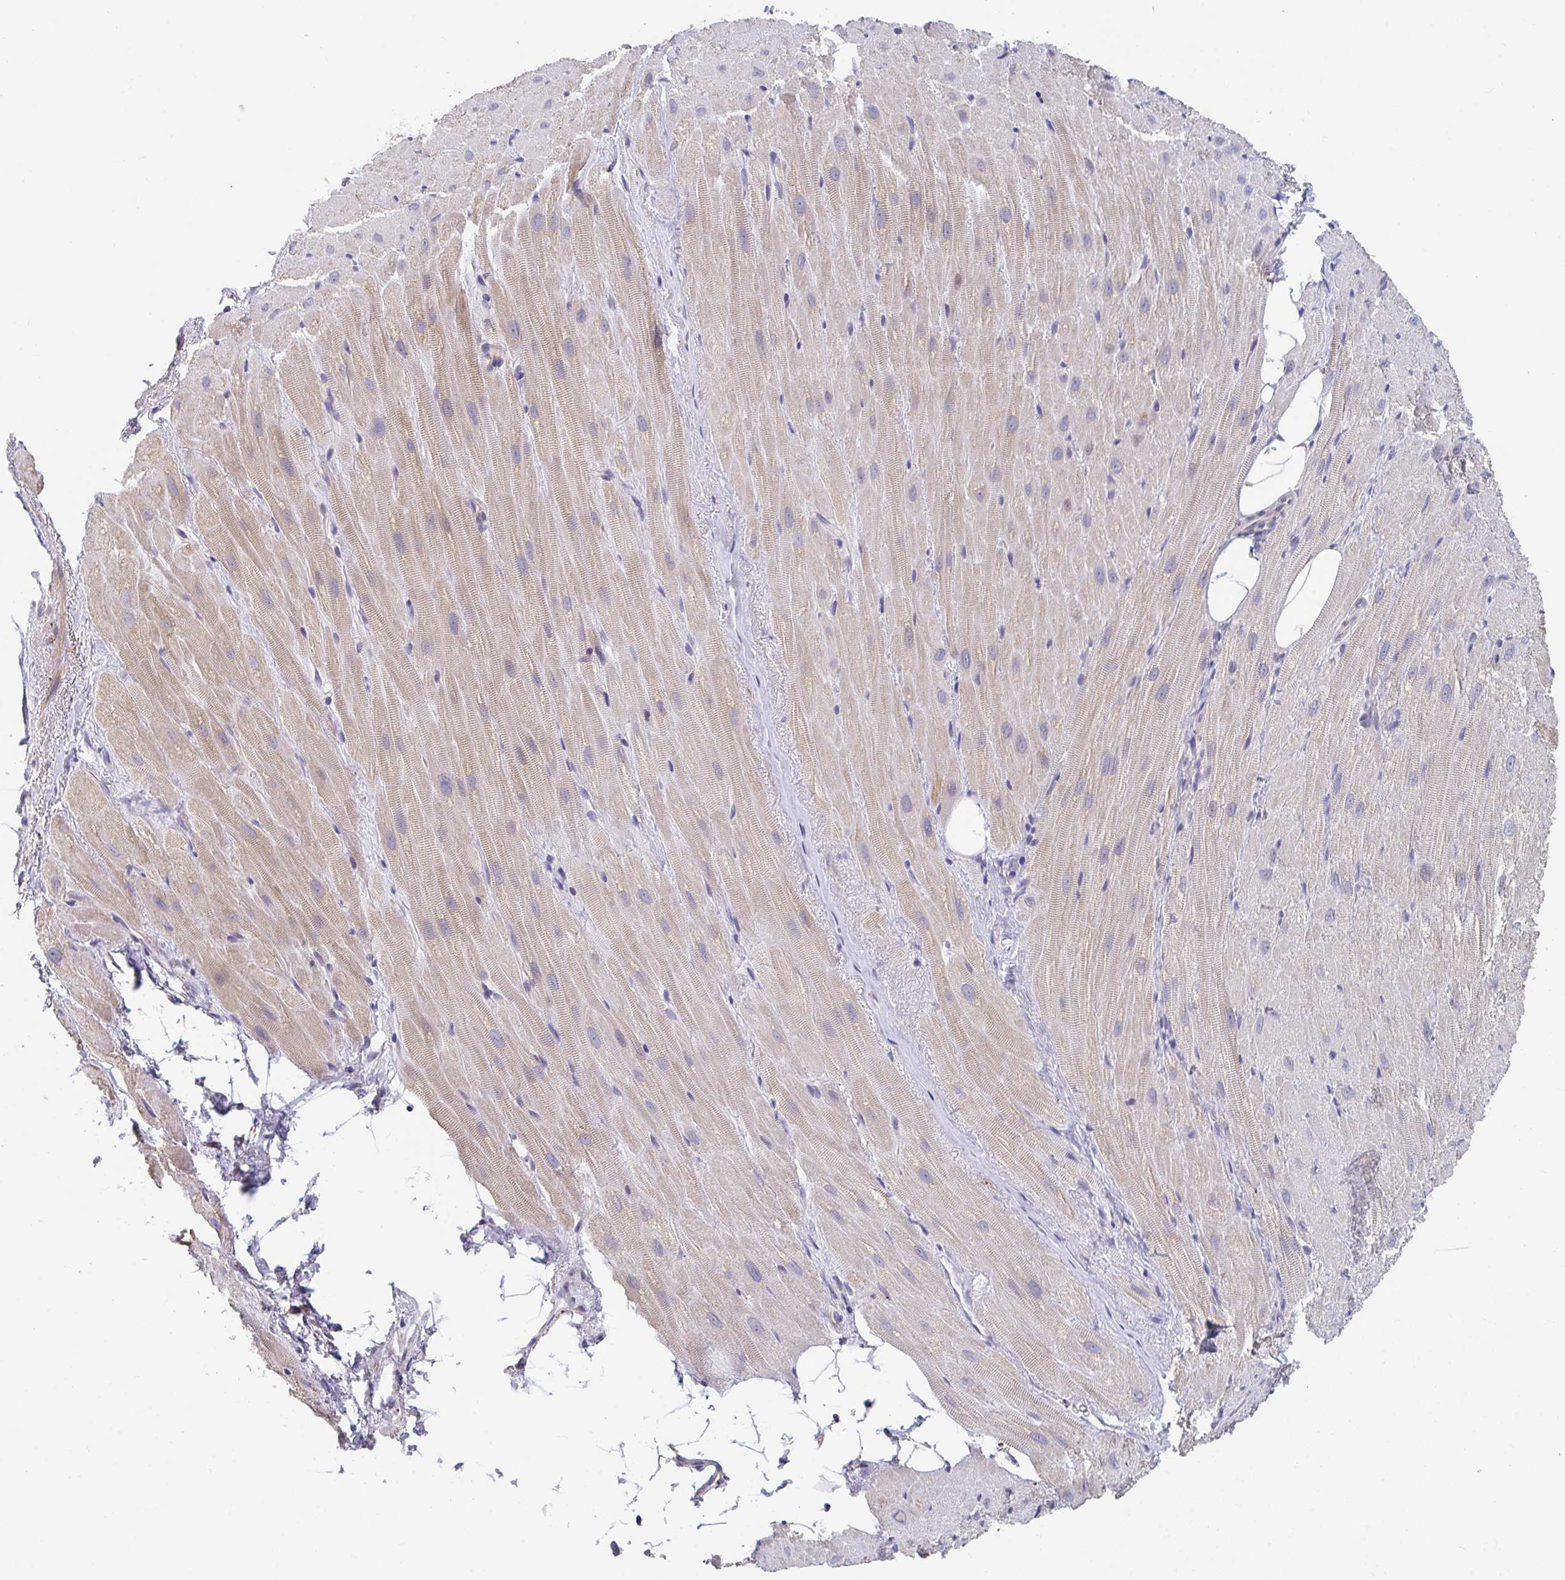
{"staining": {"intensity": "strong", "quantity": "25%-75%", "location": "cytoplasmic/membranous"}, "tissue": "heart muscle", "cell_type": "Cardiomyocytes", "image_type": "normal", "snomed": [{"axis": "morphology", "description": "Normal tissue, NOS"}, {"axis": "topography", "description": "Heart"}], "caption": "About 25%-75% of cardiomyocytes in benign human heart muscle demonstrate strong cytoplasmic/membranous protein expression as visualized by brown immunohistochemical staining.", "gene": "FAM156A", "patient": {"sex": "male", "age": 62}}